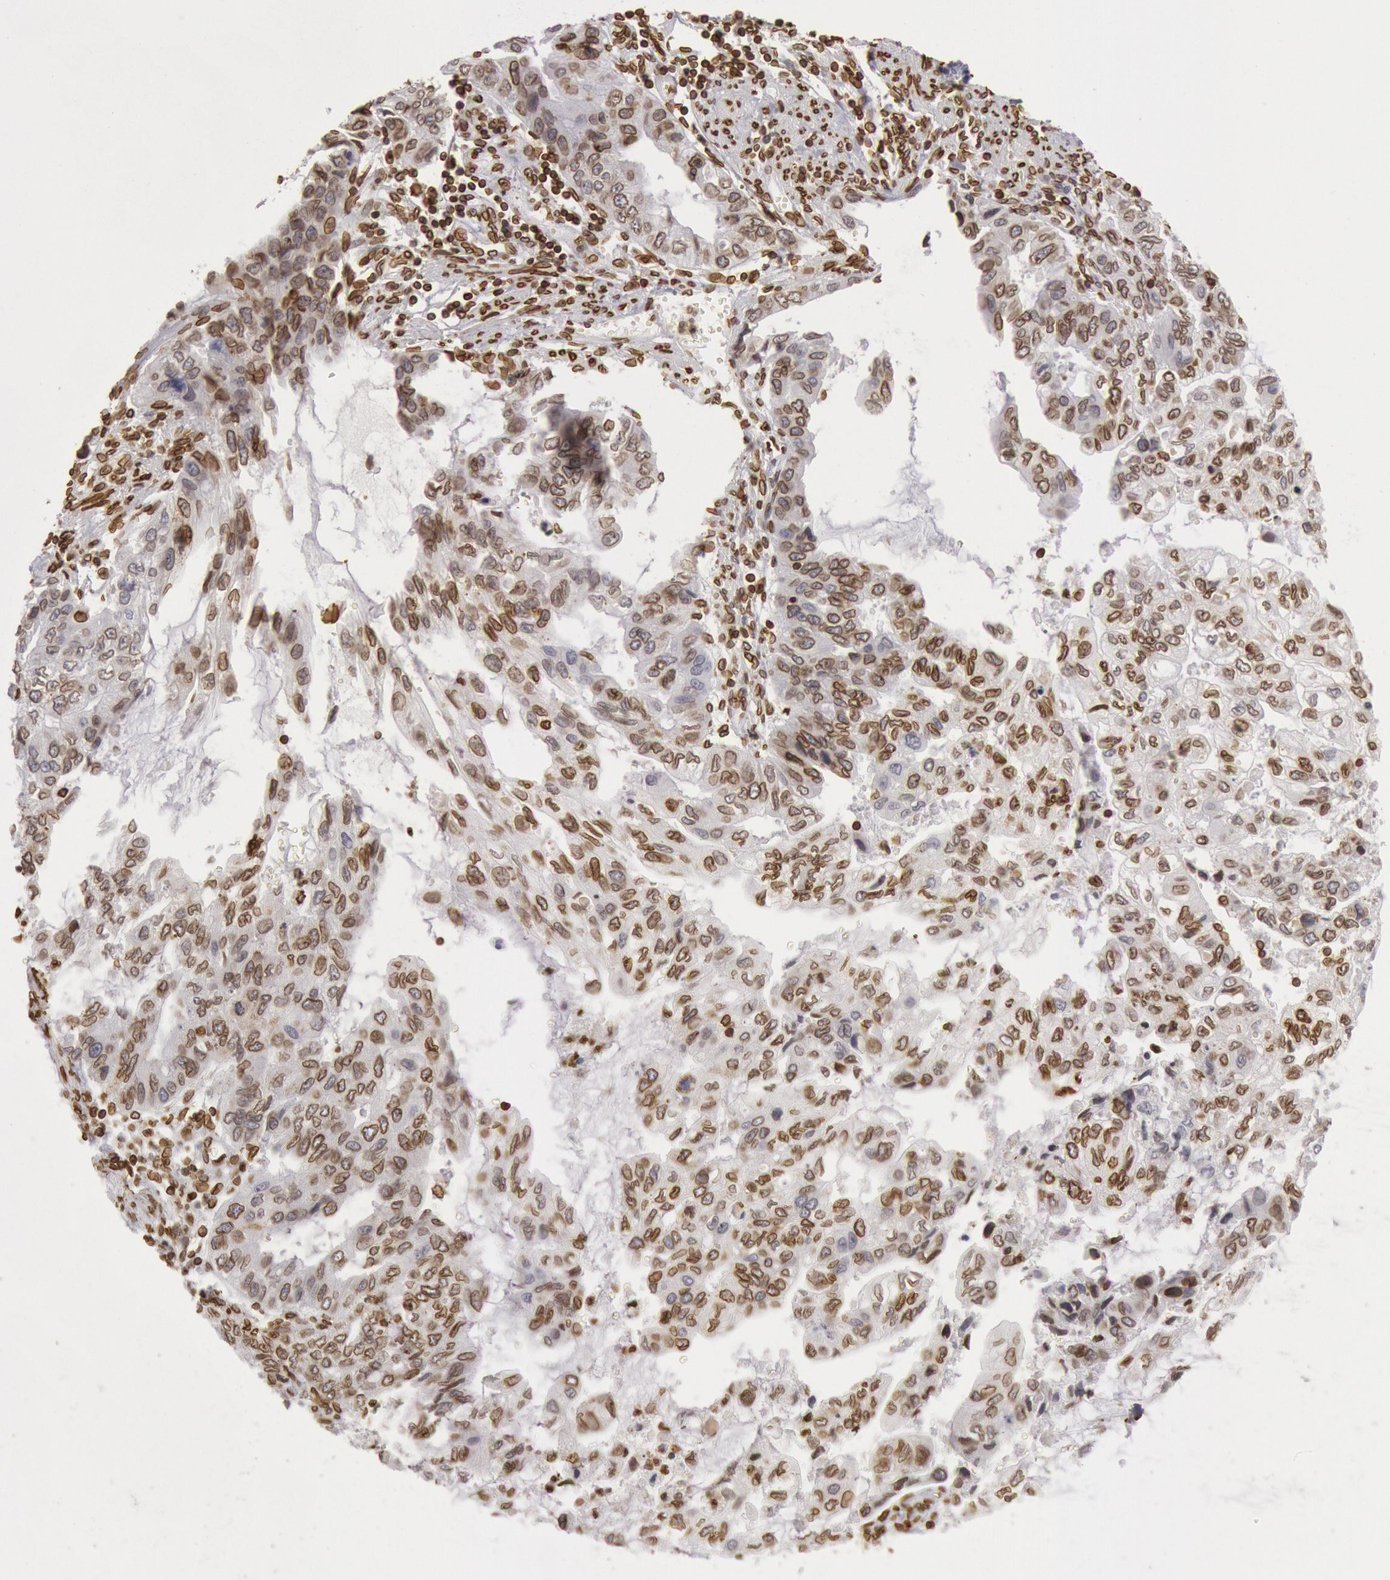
{"staining": {"intensity": "moderate", "quantity": ">75%", "location": "nuclear"}, "tissue": "stomach cancer", "cell_type": "Tumor cells", "image_type": "cancer", "snomed": [{"axis": "morphology", "description": "Adenocarcinoma, NOS"}, {"axis": "topography", "description": "Stomach, upper"}], "caption": "Immunohistochemistry (IHC) image of stomach adenocarcinoma stained for a protein (brown), which exhibits medium levels of moderate nuclear positivity in approximately >75% of tumor cells.", "gene": "SUN2", "patient": {"sex": "female", "age": 52}}